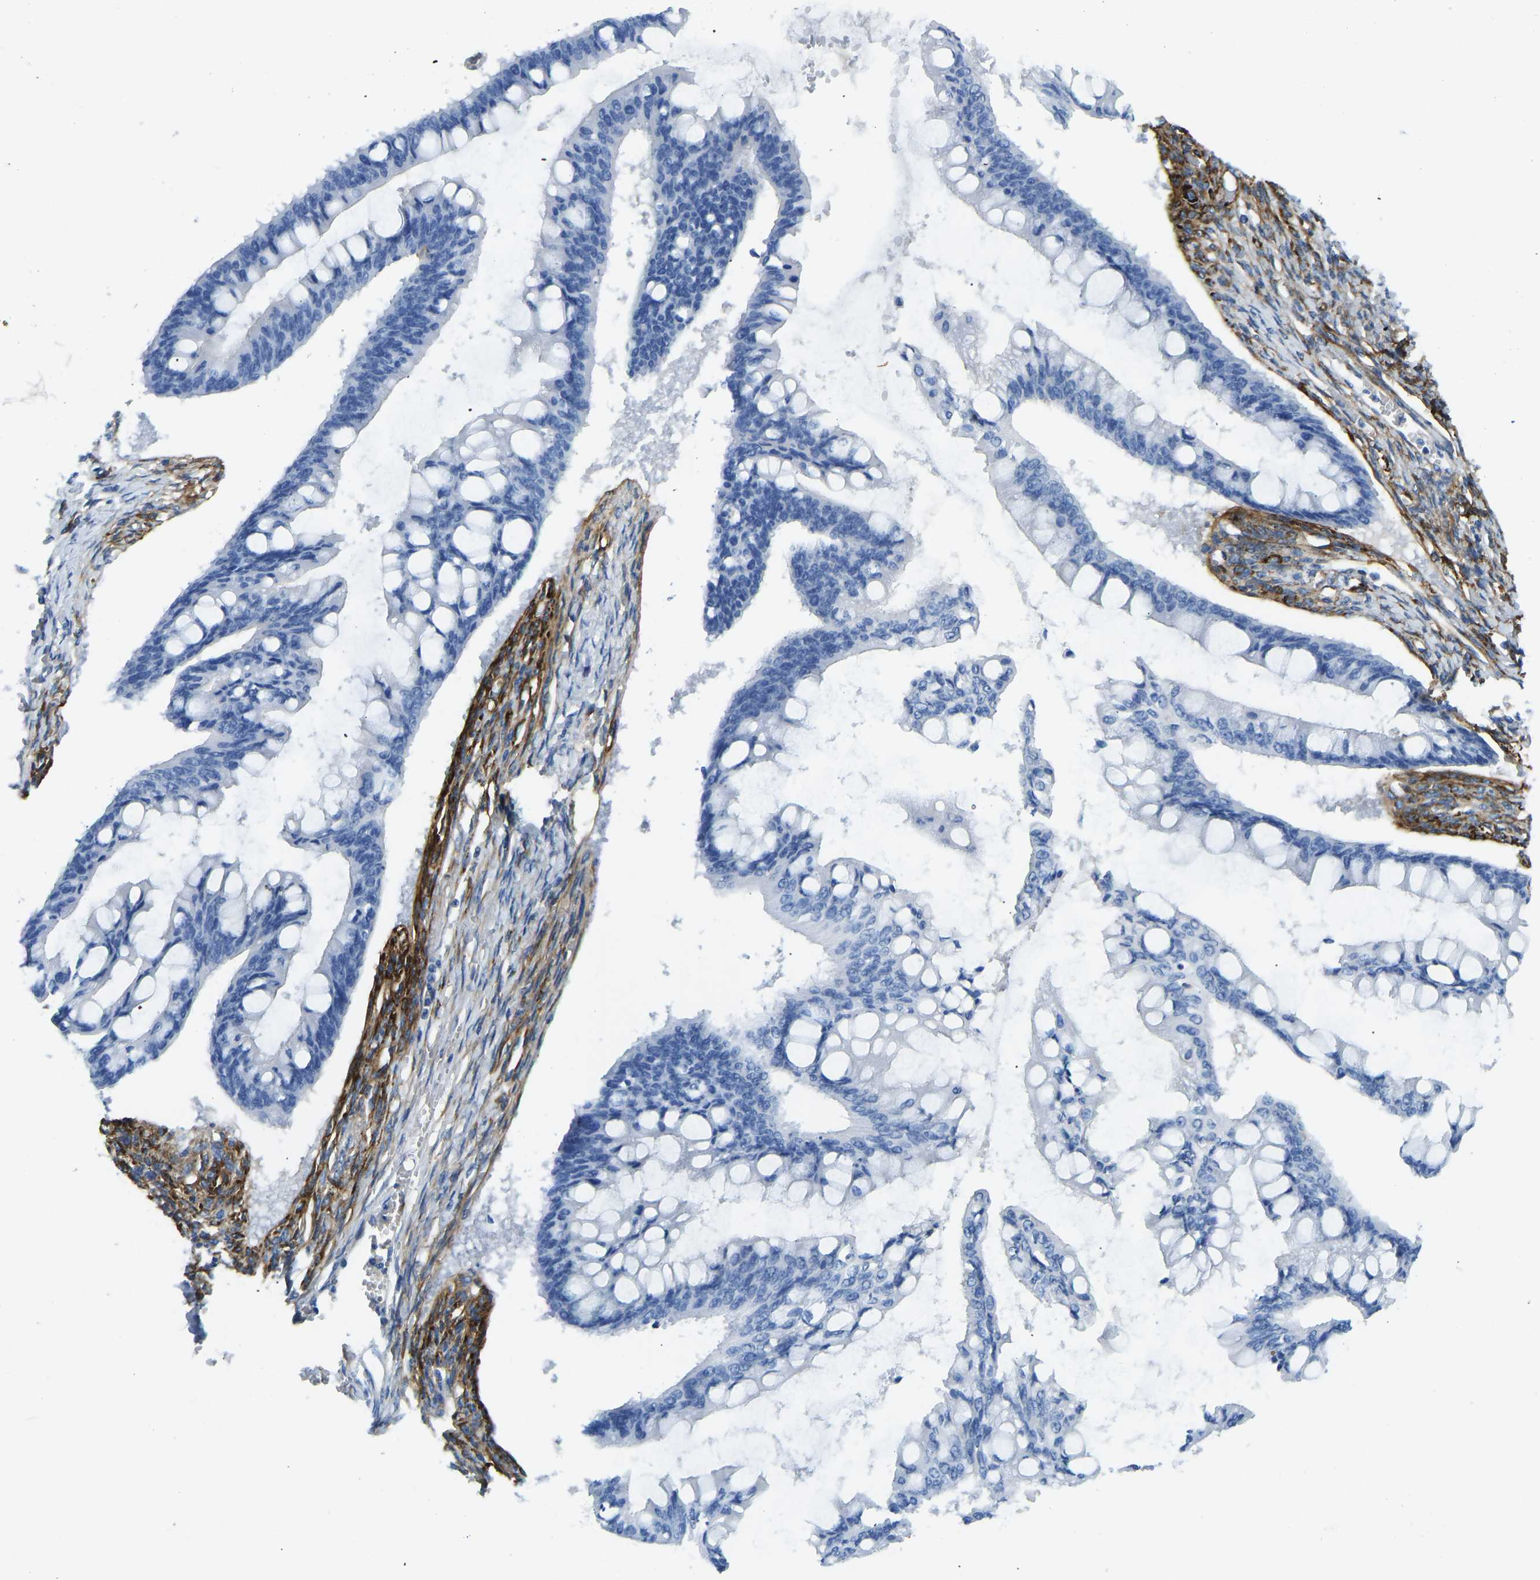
{"staining": {"intensity": "negative", "quantity": "none", "location": "none"}, "tissue": "ovarian cancer", "cell_type": "Tumor cells", "image_type": "cancer", "snomed": [{"axis": "morphology", "description": "Cystadenocarcinoma, mucinous, NOS"}, {"axis": "topography", "description": "Ovary"}], "caption": "This is an immunohistochemistry micrograph of human ovarian cancer (mucinous cystadenocarcinoma). There is no expression in tumor cells.", "gene": "COL15A1", "patient": {"sex": "female", "age": 73}}